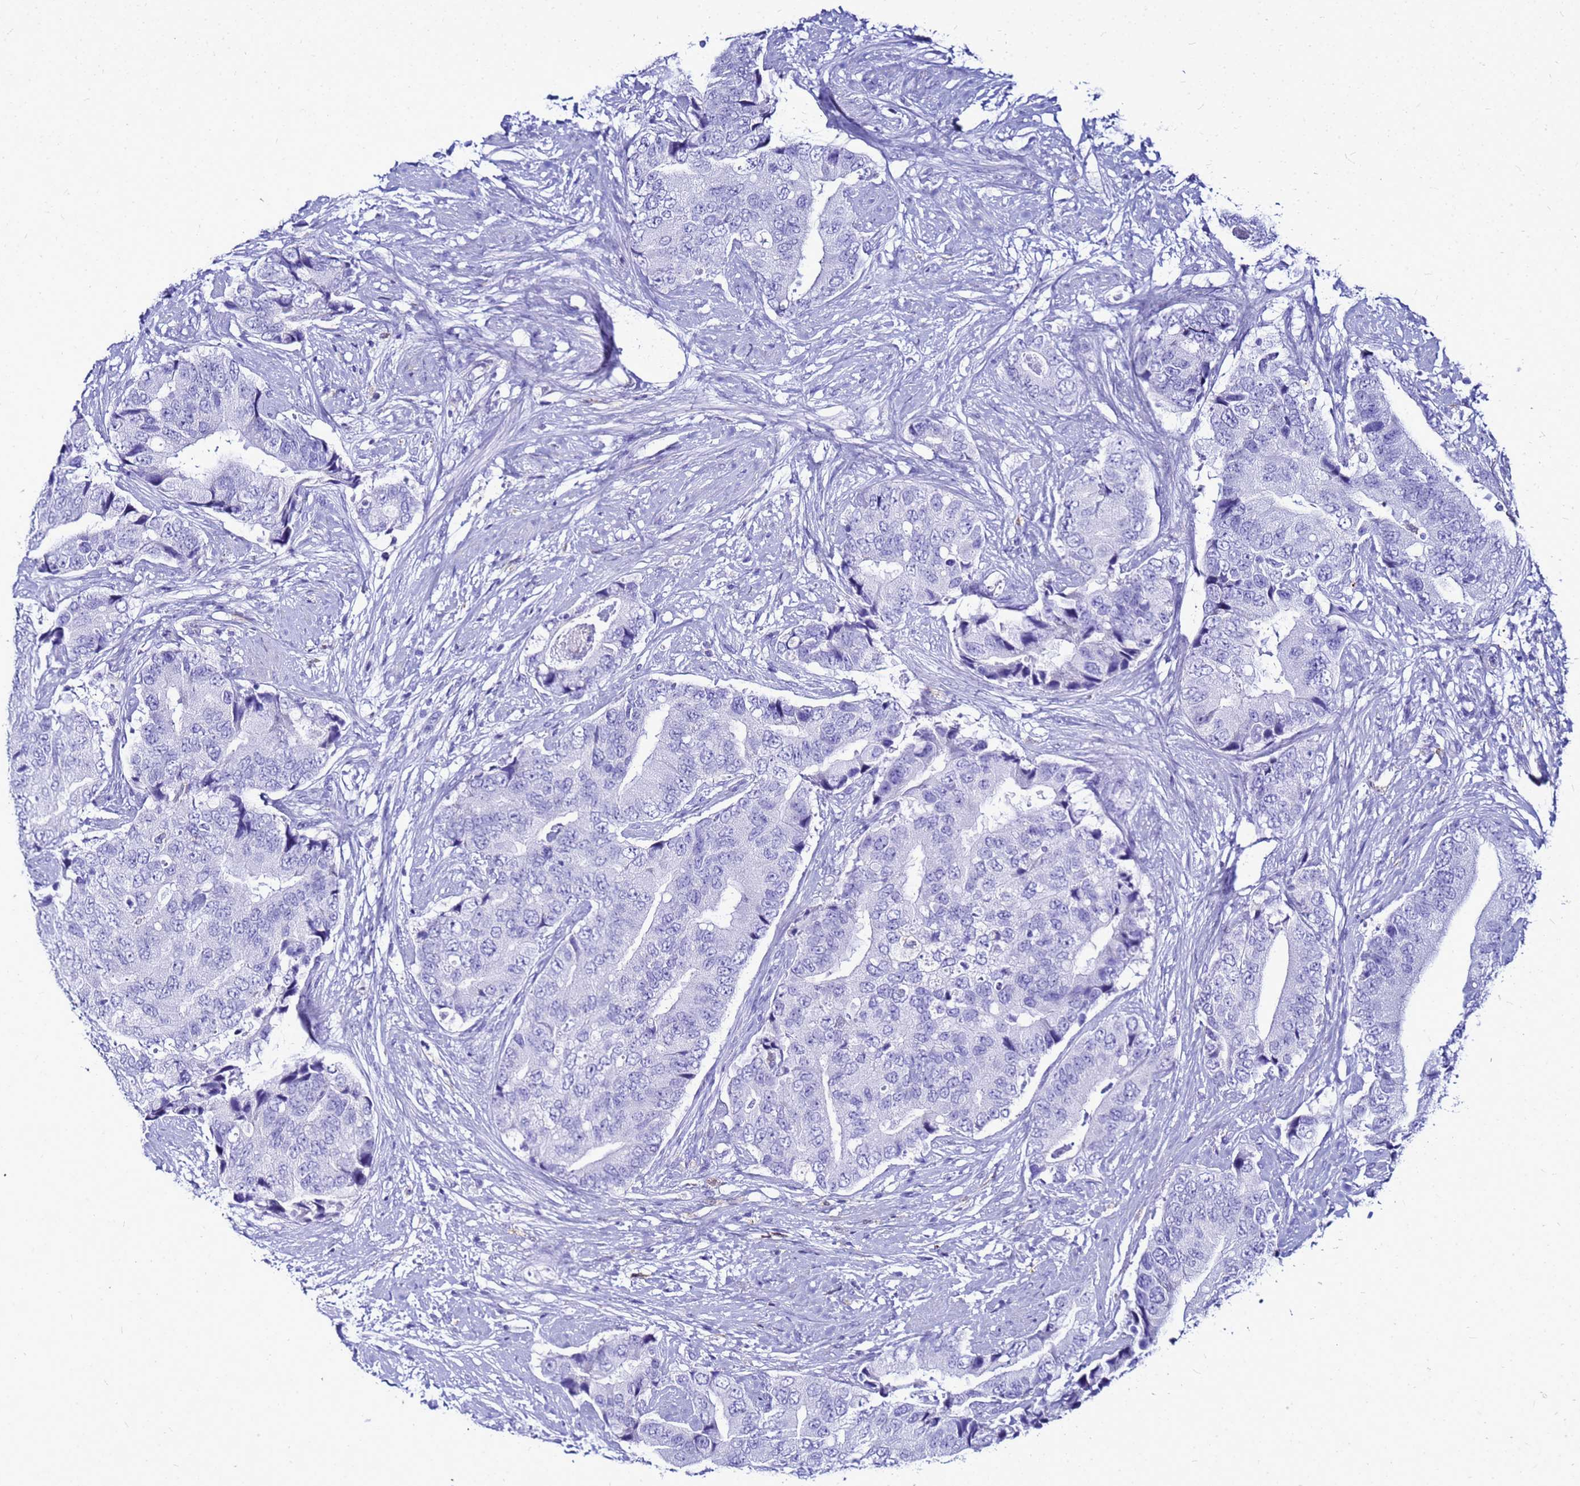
{"staining": {"intensity": "negative", "quantity": "none", "location": "none"}, "tissue": "prostate cancer", "cell_type": "Tumor cells", "image_type": "cancer", "snomed": [{"axis": "morphology", "description": "Adenocarcinoma, High grade"}, {"axis": "topography", "description": "Prostate"}], "caption": "Human prostate cancer stained for a protein using immunohistochemistry displays no positivity in tumor cells.", "gene": "CSTA", "patient": {"sex": "male", "age": 70}}